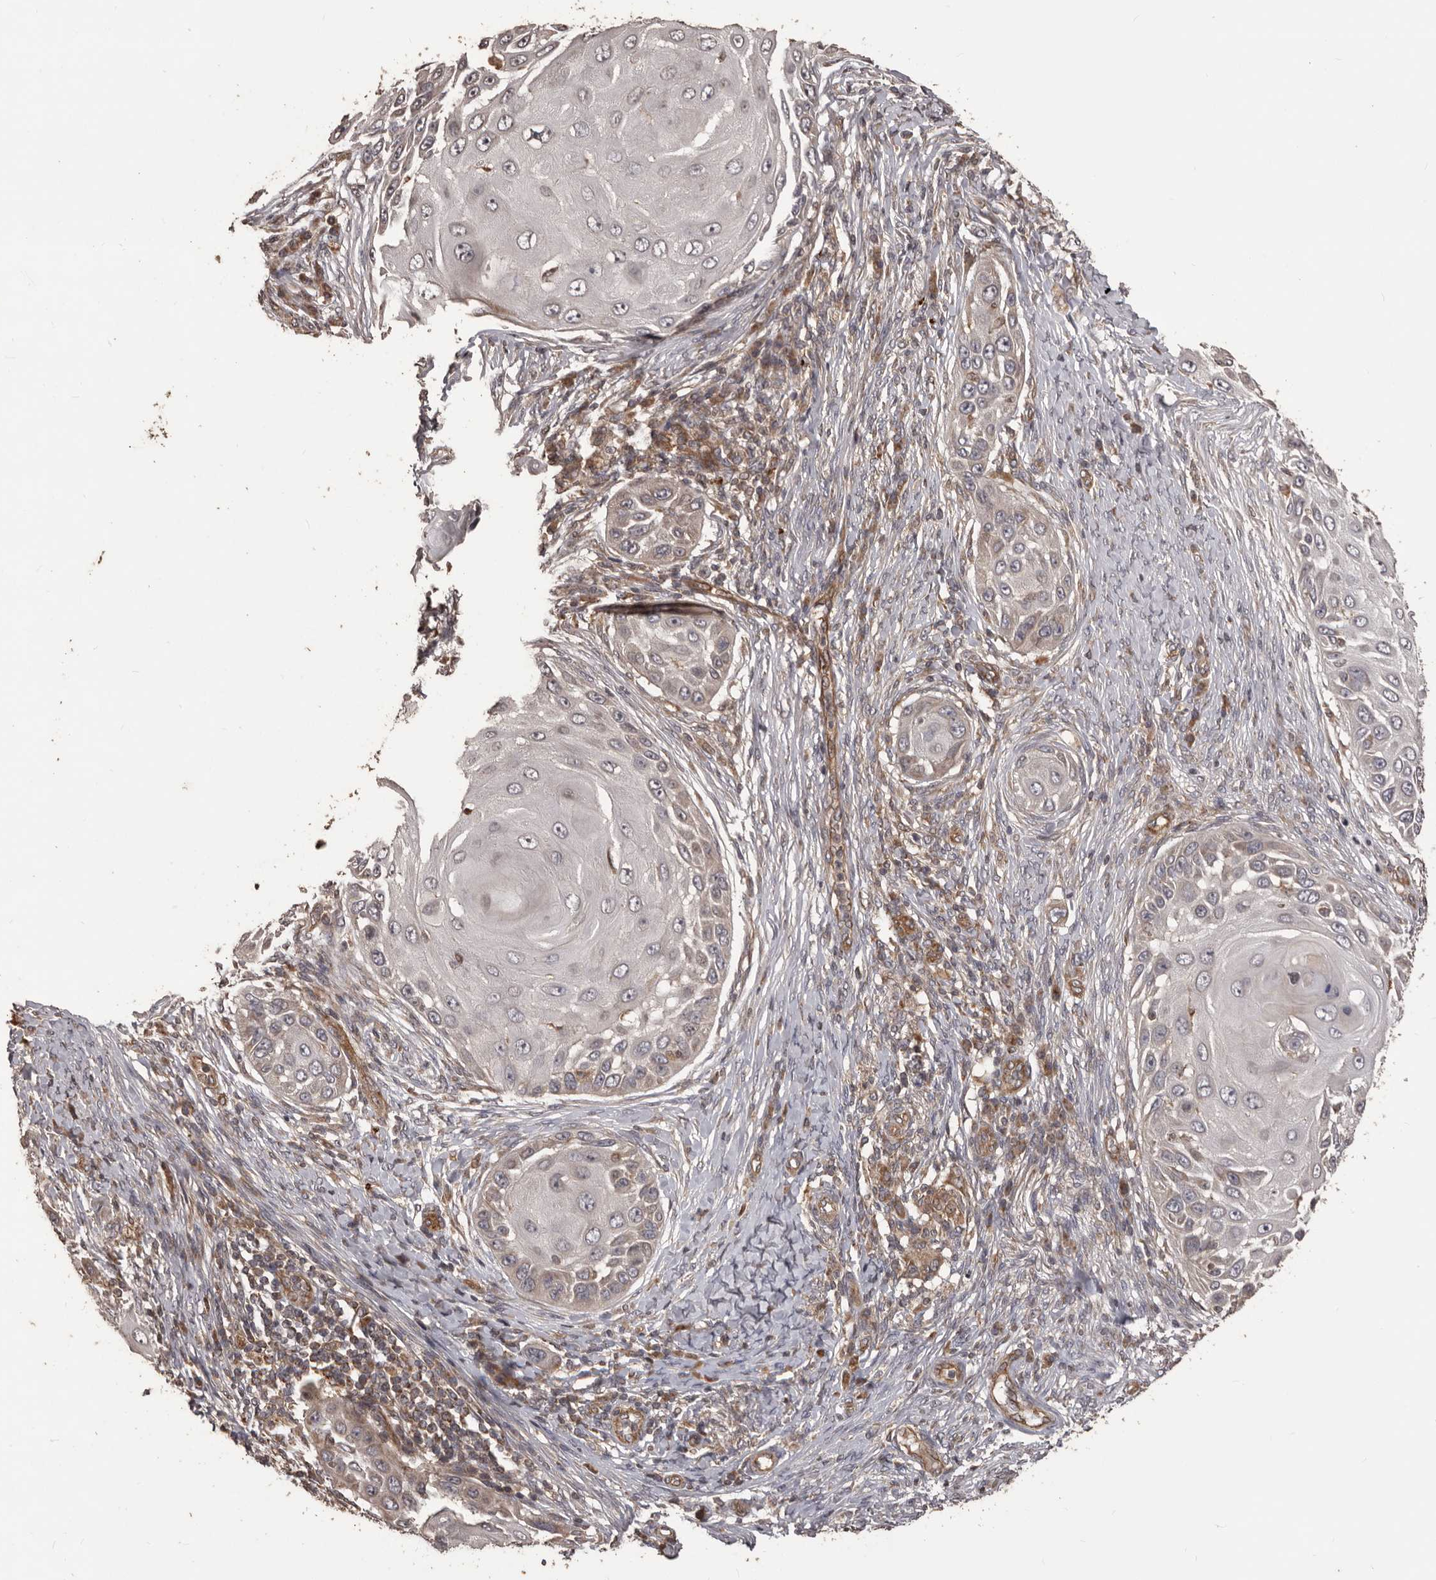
{"staining": {"intensity": "weak", "quantity": "<25%", "location": "cytoplasmic/membranous"}, "tissue": "skin cancer", "cell_type": "Tumor cells", "image_type": "cancer", "snomed": [{"axis": "morphology", "description": "Squamous cell carcinoma, NOS"}, {"axis": "topography", "description": "Skin"}], "caption": "There is no significant staining in tumor cells of skin cancer (squamous cell carcinoma).", "gene": "QRSL1", "patient": {"sex": "female", "age": 44}}